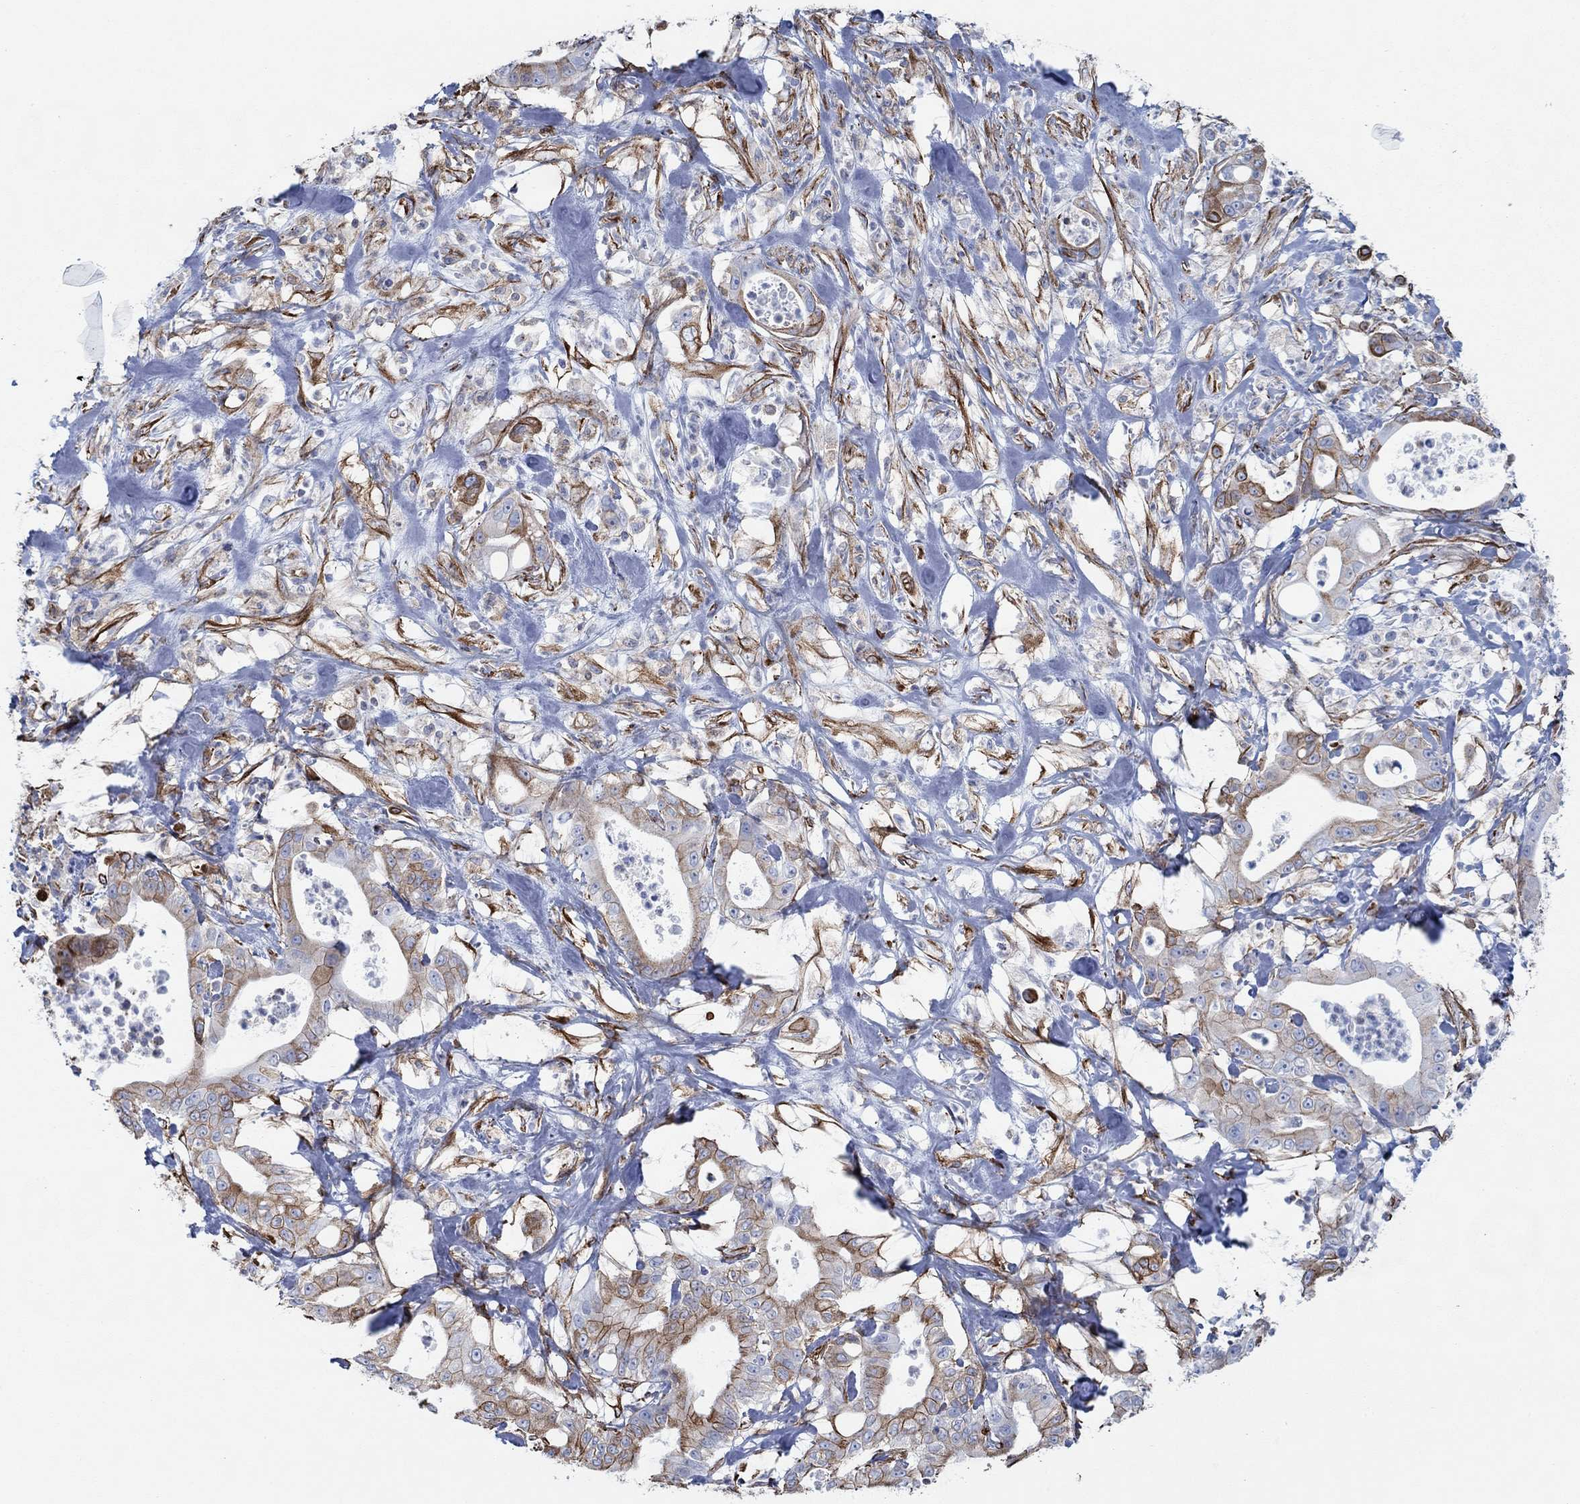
{"staining": {"intensity": "strong", "quantity": "25%-75%", "location": "cytoplasmic/membranous"}, "tissue": "pancreatic cancer", "cell_type": "Tumor cells", "image_type": "cancer", "snomed": [{"axis": "morphology", "description": "Adenocarcinoma, NOS"}, {"axis": "topography", "description": "Pancreas"}], "caption": "Brown immunohistochemical staining in adenocarcinoma (pancreatic) displays strong cytoplasmic/membranous expression in approximately 25%-75% of tumor cells. (DAB IHC with brightfield microscopy, high magnification).", "gene": "STC2", "patient": {"sex": "male", "age": 71}}